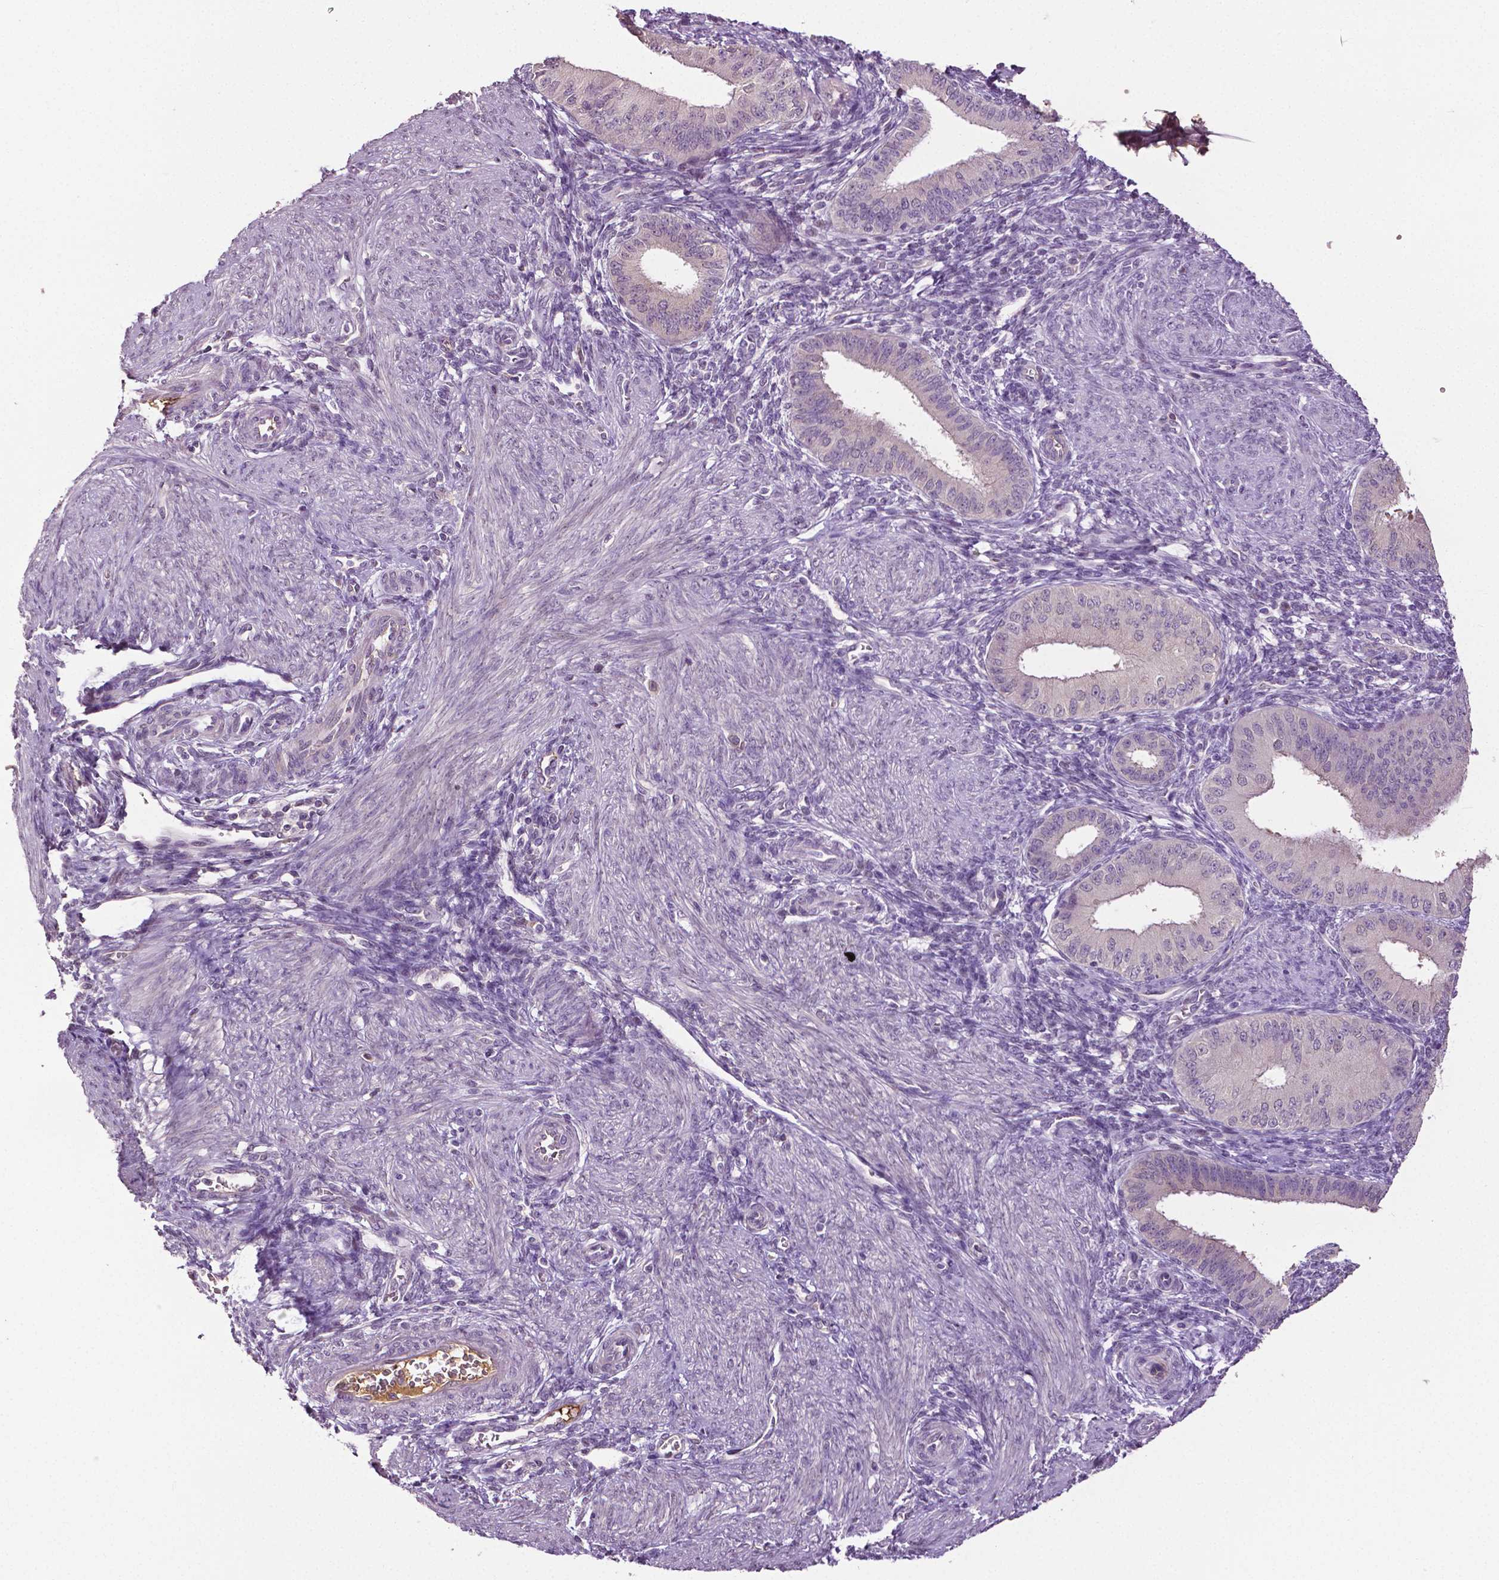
{"staining": {"intensity": "negative", "quantity": "none", "location": "none"}, "tissue": "endometrium", "cell_type": "Cells in endometrial stroma", "image_type": "normal", "snomed": [{"axis": "morphology", "description": "Normal tissue, NOS"}, {"axis": "topography", "description": "Endometrium"}], "caption": "There is no significant expression in cells in endometrial stroma of endometrium. (DAB immunohistochemistry with hematoxylin counter stain).", "gene": "PTPN5", "patient": {"sex": "female", "age": 39}}